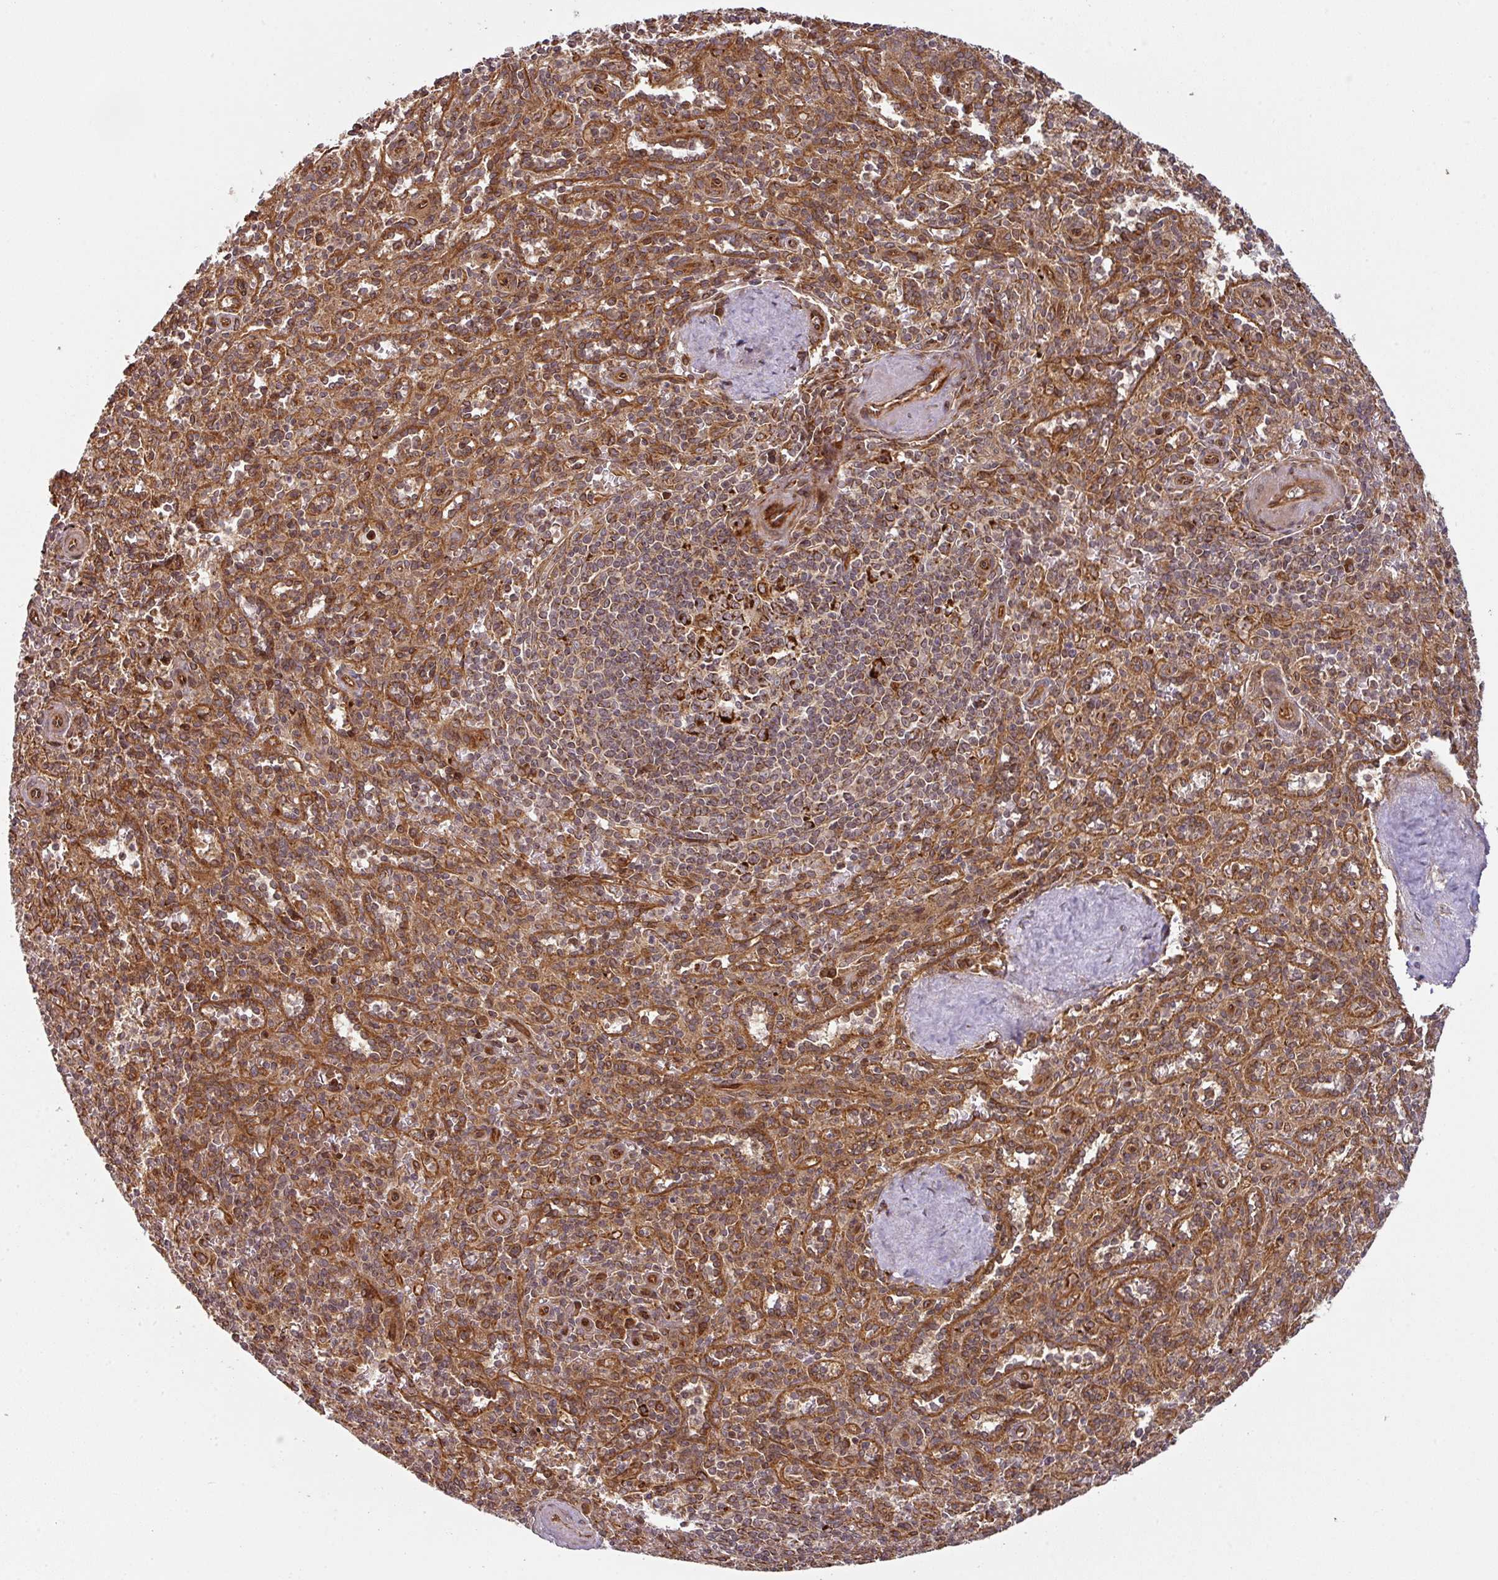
{"staining": {"intensity": "moderate", "quantity": ">75%", "location": "cytoplasmic/membranous"}, "tissue": "spleen", "cell_type": "Cells in red pulp", "image_type": "normal", "snomed": [{"axis": "morphology", "description": "Normal tissue, NOS"}, {"axis": "topography", "description": "Spleen"}], "caption": "Brown immunohistochemical staining in benign human spleen reveals moderate cytoplasmic/membranous staining in about >75% of cells in red pulp. Using DAB (3,3'-diaminobenzidine) (brown) and hematoxylin (blue) stains, captured at high magnification using brightfield microscopy.", "gene": "TRAP1", "patient": {"sex": "female", "age": 70}}